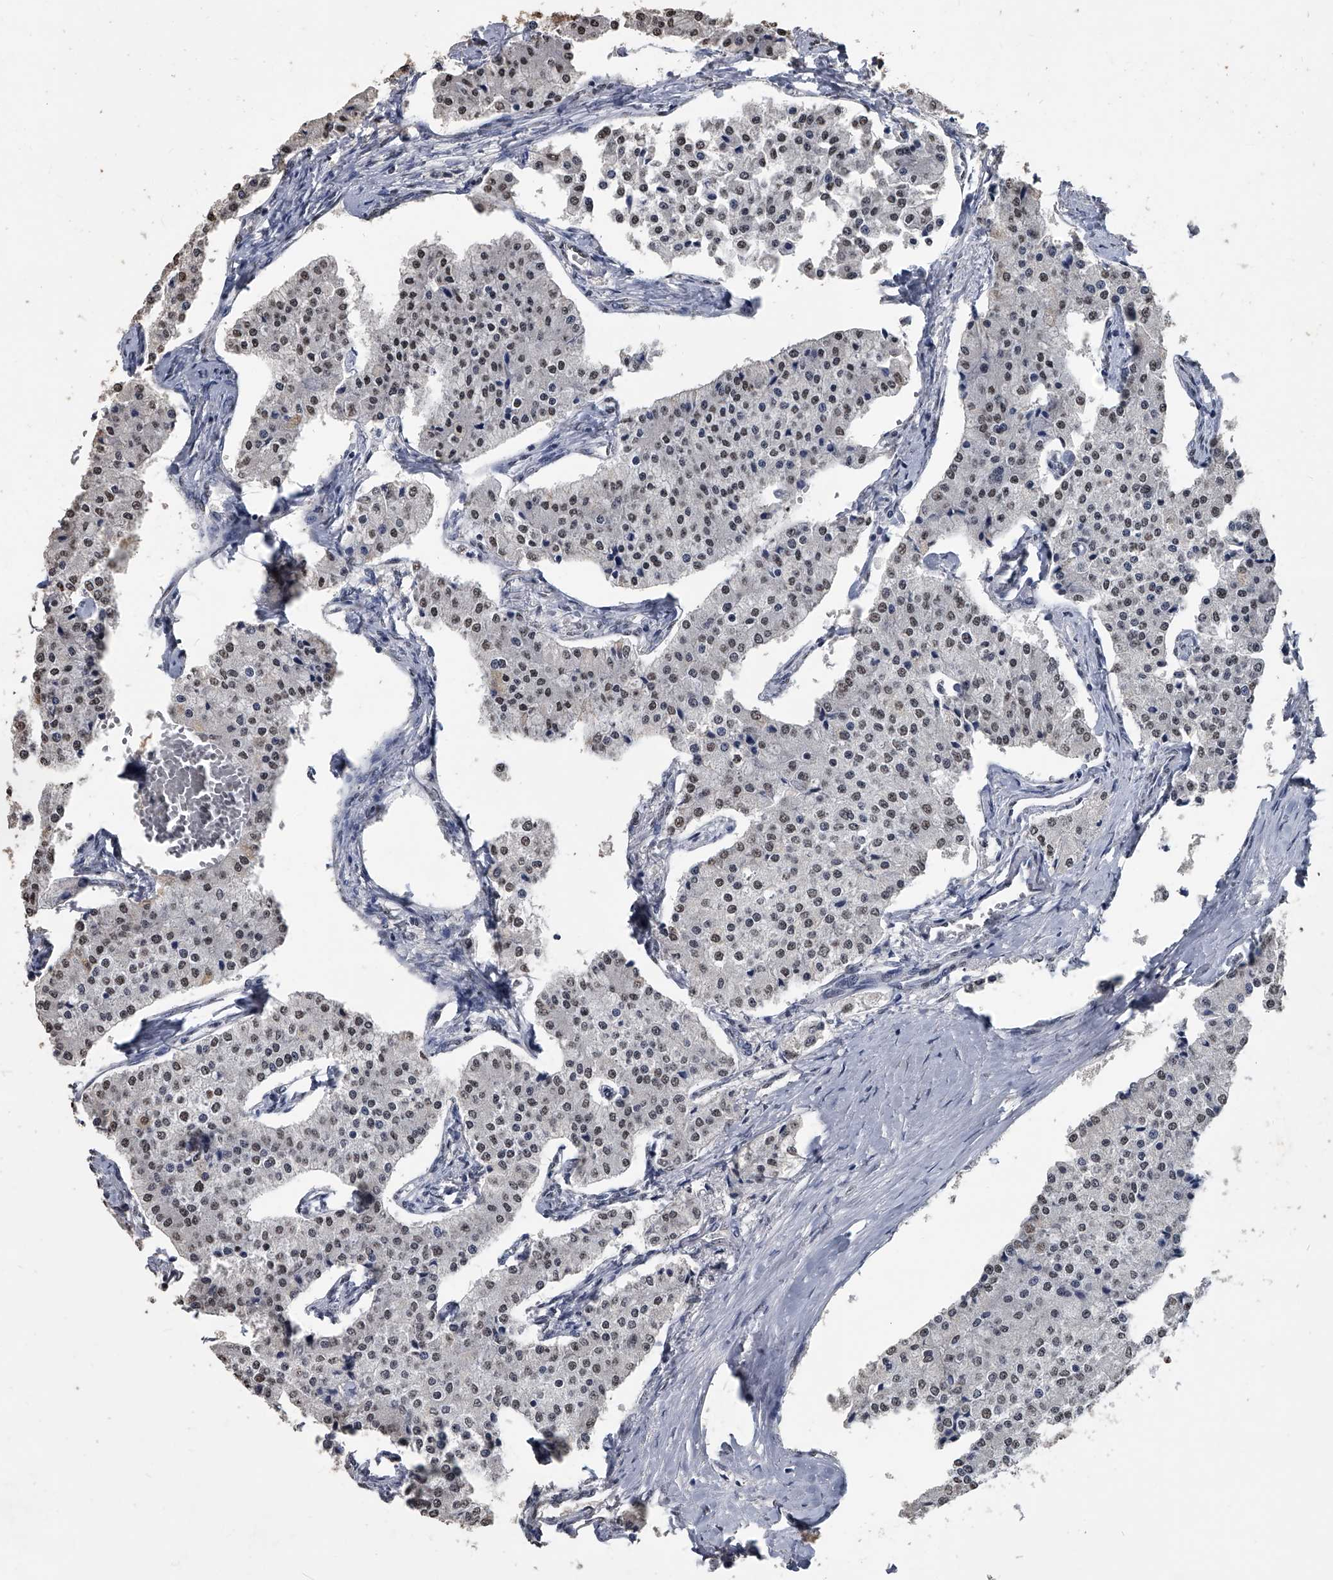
{"staining": {"intensity": "weak", "quantity": "25%-75%", "location": "nuclear"}, "tissue": "carcinoid", "cell_type": "Tumor cells", "image_type": "cancer", "snomed": [{"axis": "morphology", "description": "Carcinoid, malignant, NOS"}, {"axis": "topography", "description": "Colon"}], "caption": "Immunohistochemistry (DAB) staining of carcinoid reveals weak nuclear protein staining in approximately 25%-75% of tumor cells.", "gene": "MATR3", "patient": {"sex": "female", "age": 52}}